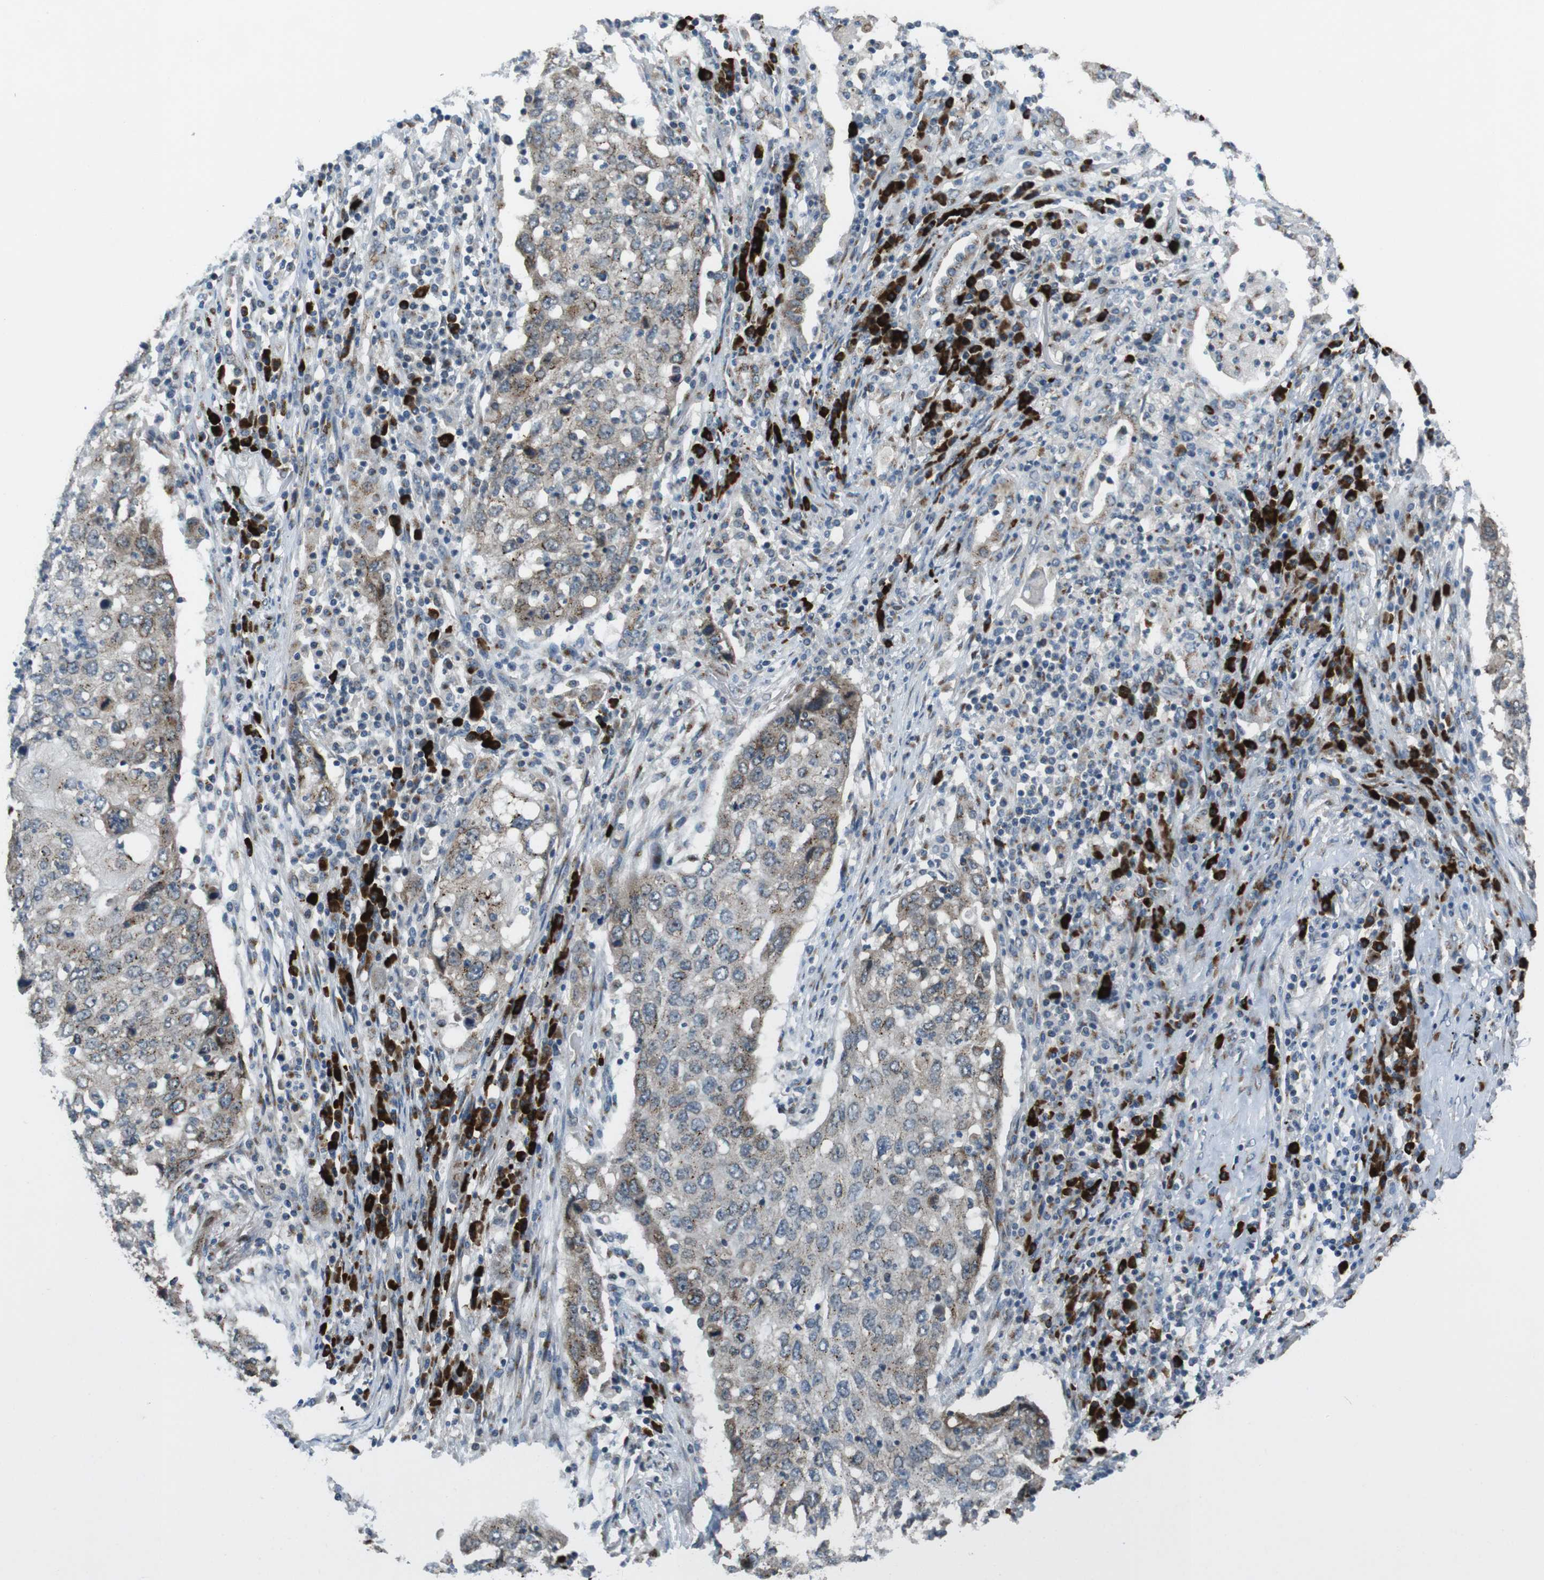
{"staining": {"intensity": "weak", "quantity": ">75%", "location": "cytoplasmic/membranous"}, "tissue": "lung cancer", "cell_type": "Tumor cells", "image_type": "cancer", "snomed": [{"axis": "morphology", "description": "Squamous cell carcinoma, NOS"}, {"axis": "topography", "description": "Lung"}], "caption": "Human lung cancer (squamous cell carcinoma) stained with a brown dye reveals weak cytoplasmic/membranous positive positivity in approximately >75% of tumor cells.", "gene": "ZFPL1", "patient": {"sex": "female", "age": 63}}